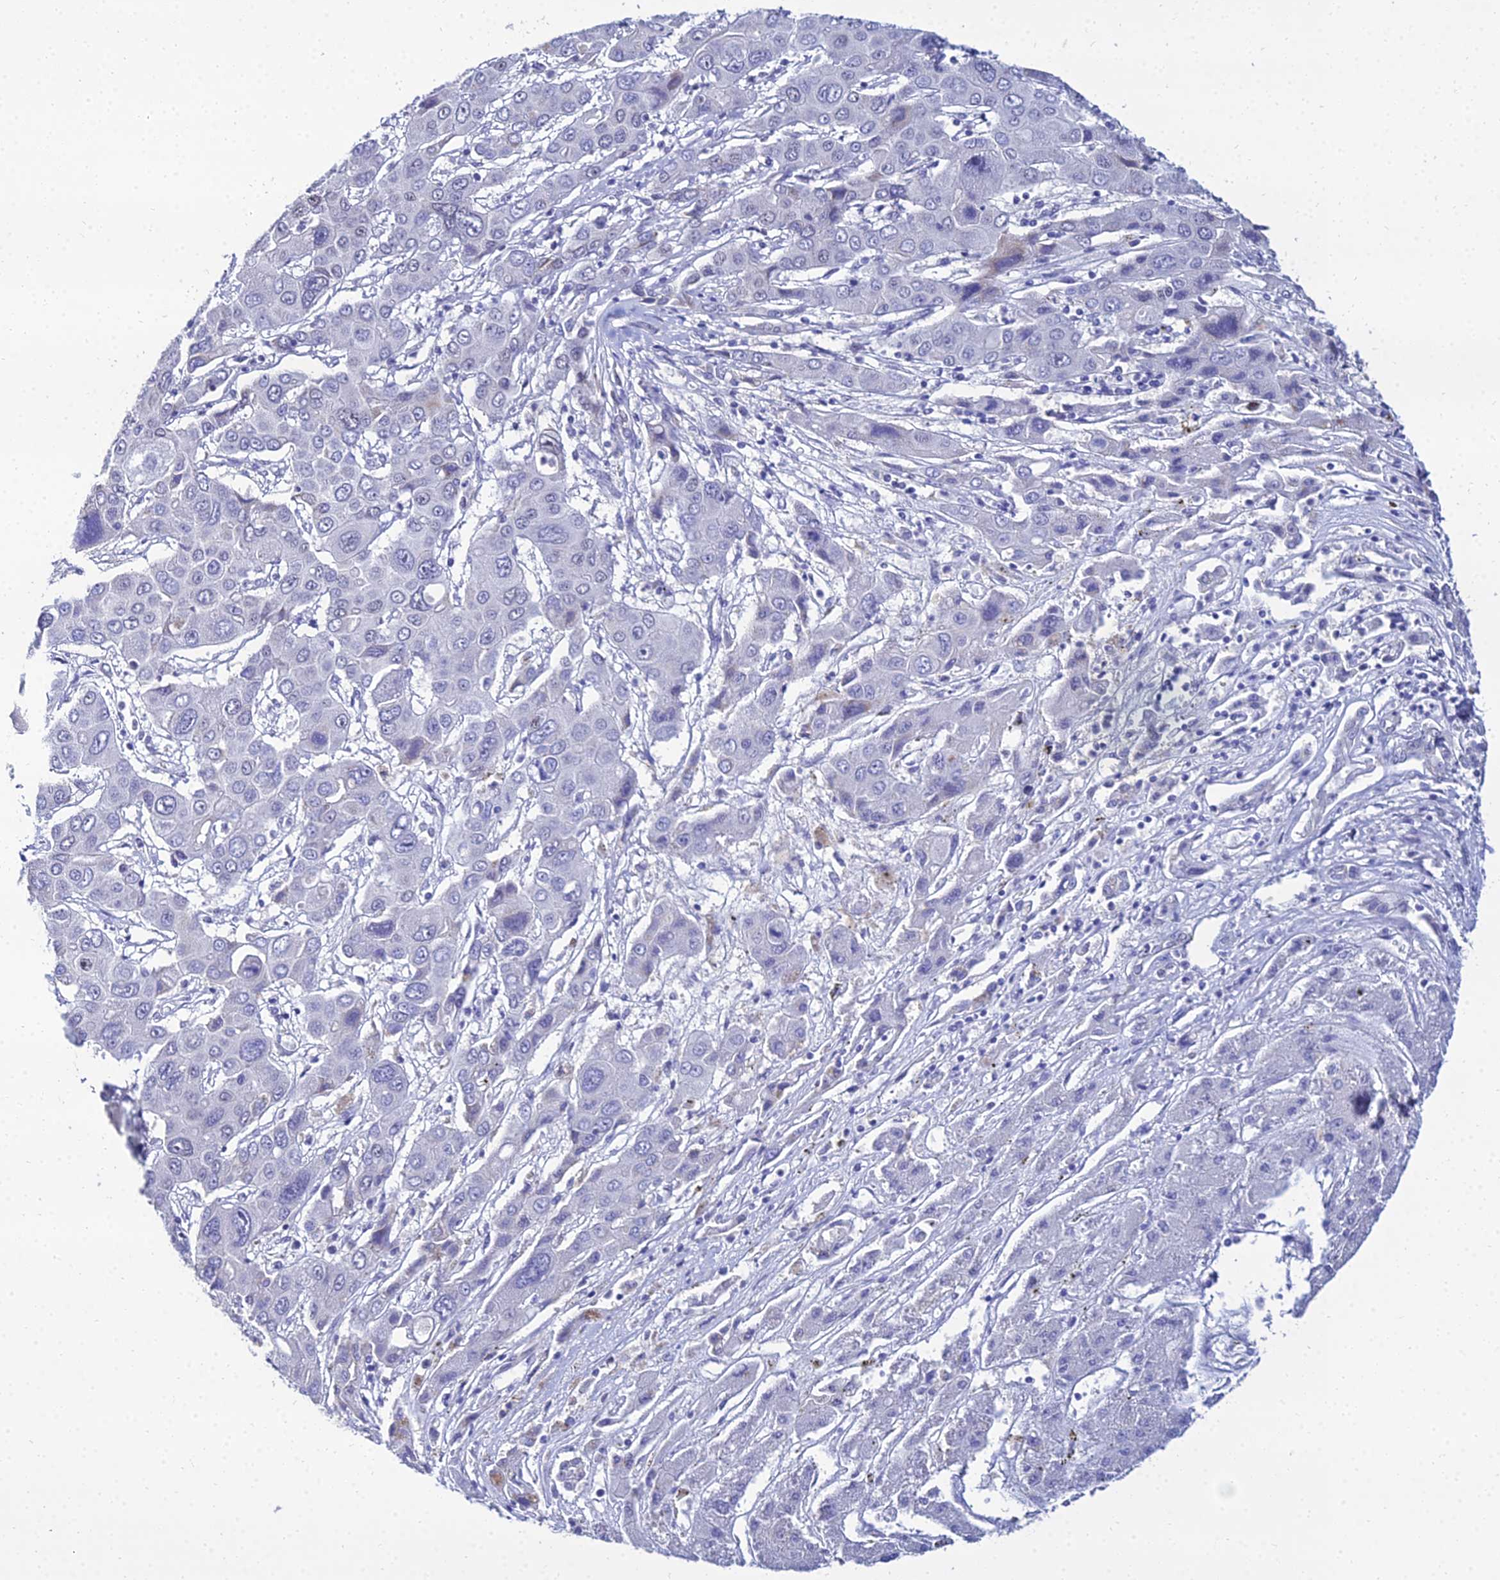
{"staining": {"intensity": "negative", "quantity": "none", "location": "none"}, "tissue": "liver cancer", "cell_type": "Tumor cells", "image_type": "cancer", "snomed": [{"axis": "morphology", "description": "Cholangiocarcinoma"}, {"axis": "topography", "description": "Liver"}], "caption": "An immunohistochemistry (IHC) image of liver cancer is shown. There is no staining in tumor cells of liver cancer. The staining is performed using DAB (3,3'-diaminobenzidine) brown chromogen with nuclei counter-stained in using hematoxylin.", "gene": "PPP4R2", "patient": {"sex": "male", "age": 67}}